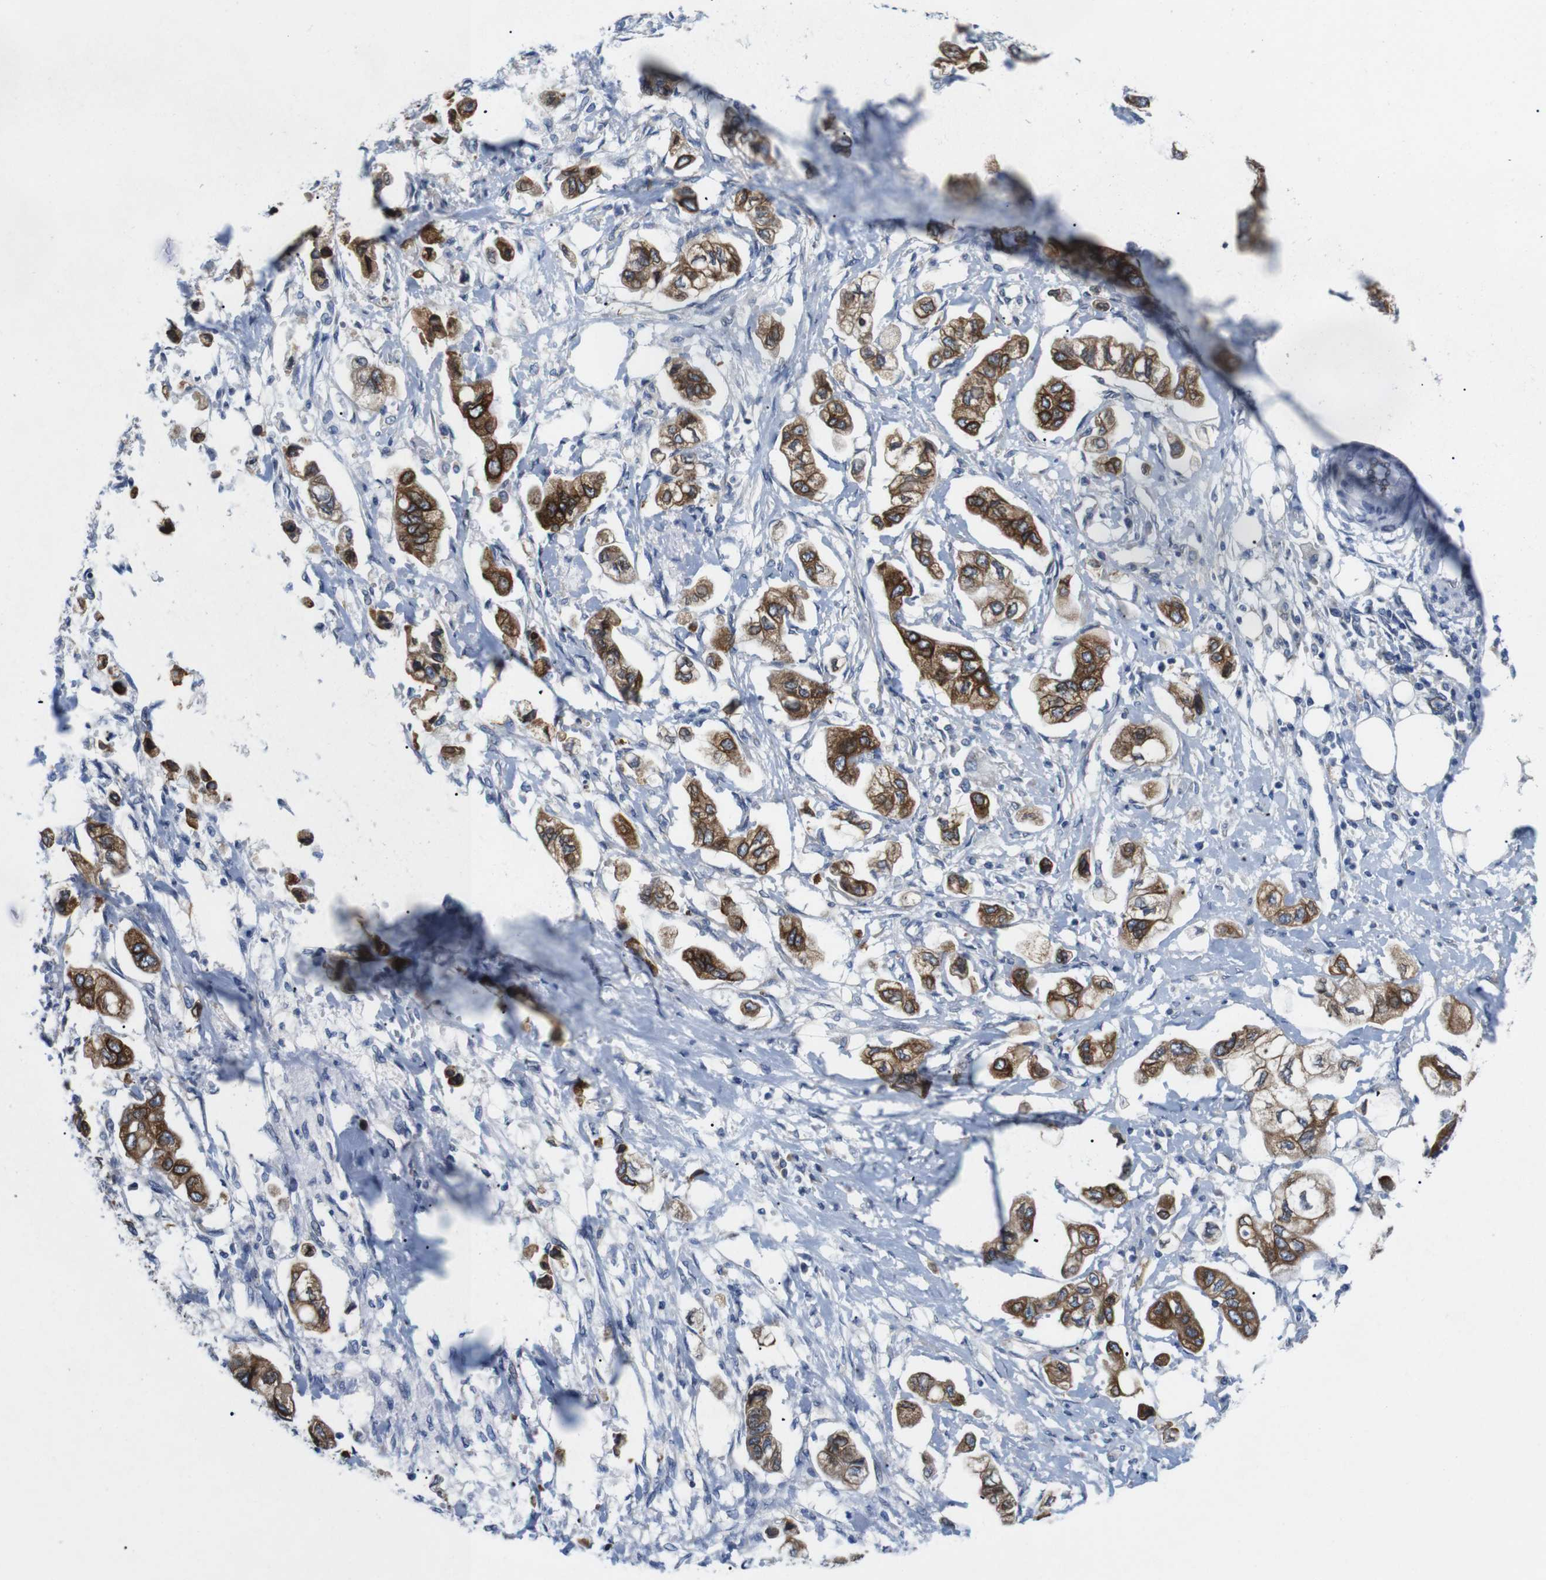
{"staining": {"intensity": "strong", "quantity": ">75%", "location": "cytoplasmic/membranous"}, "tissue": "stomach cancer", "cell_type": "Tumor cells", "image_type": "cancer", "snomed": [{"axis": "morphology", "description": "Adenocarcinoma, NOS"}, {"axis": "topography", "description": "Stomach"}], "caption": "A high amount of strong cytoplasmic/membranous expression is present in approximately >75% of tumor cells in stomach adenocarcinoma tissue.", "gene": "HACD3", "patient": {"sex": "male", "age": 62}}